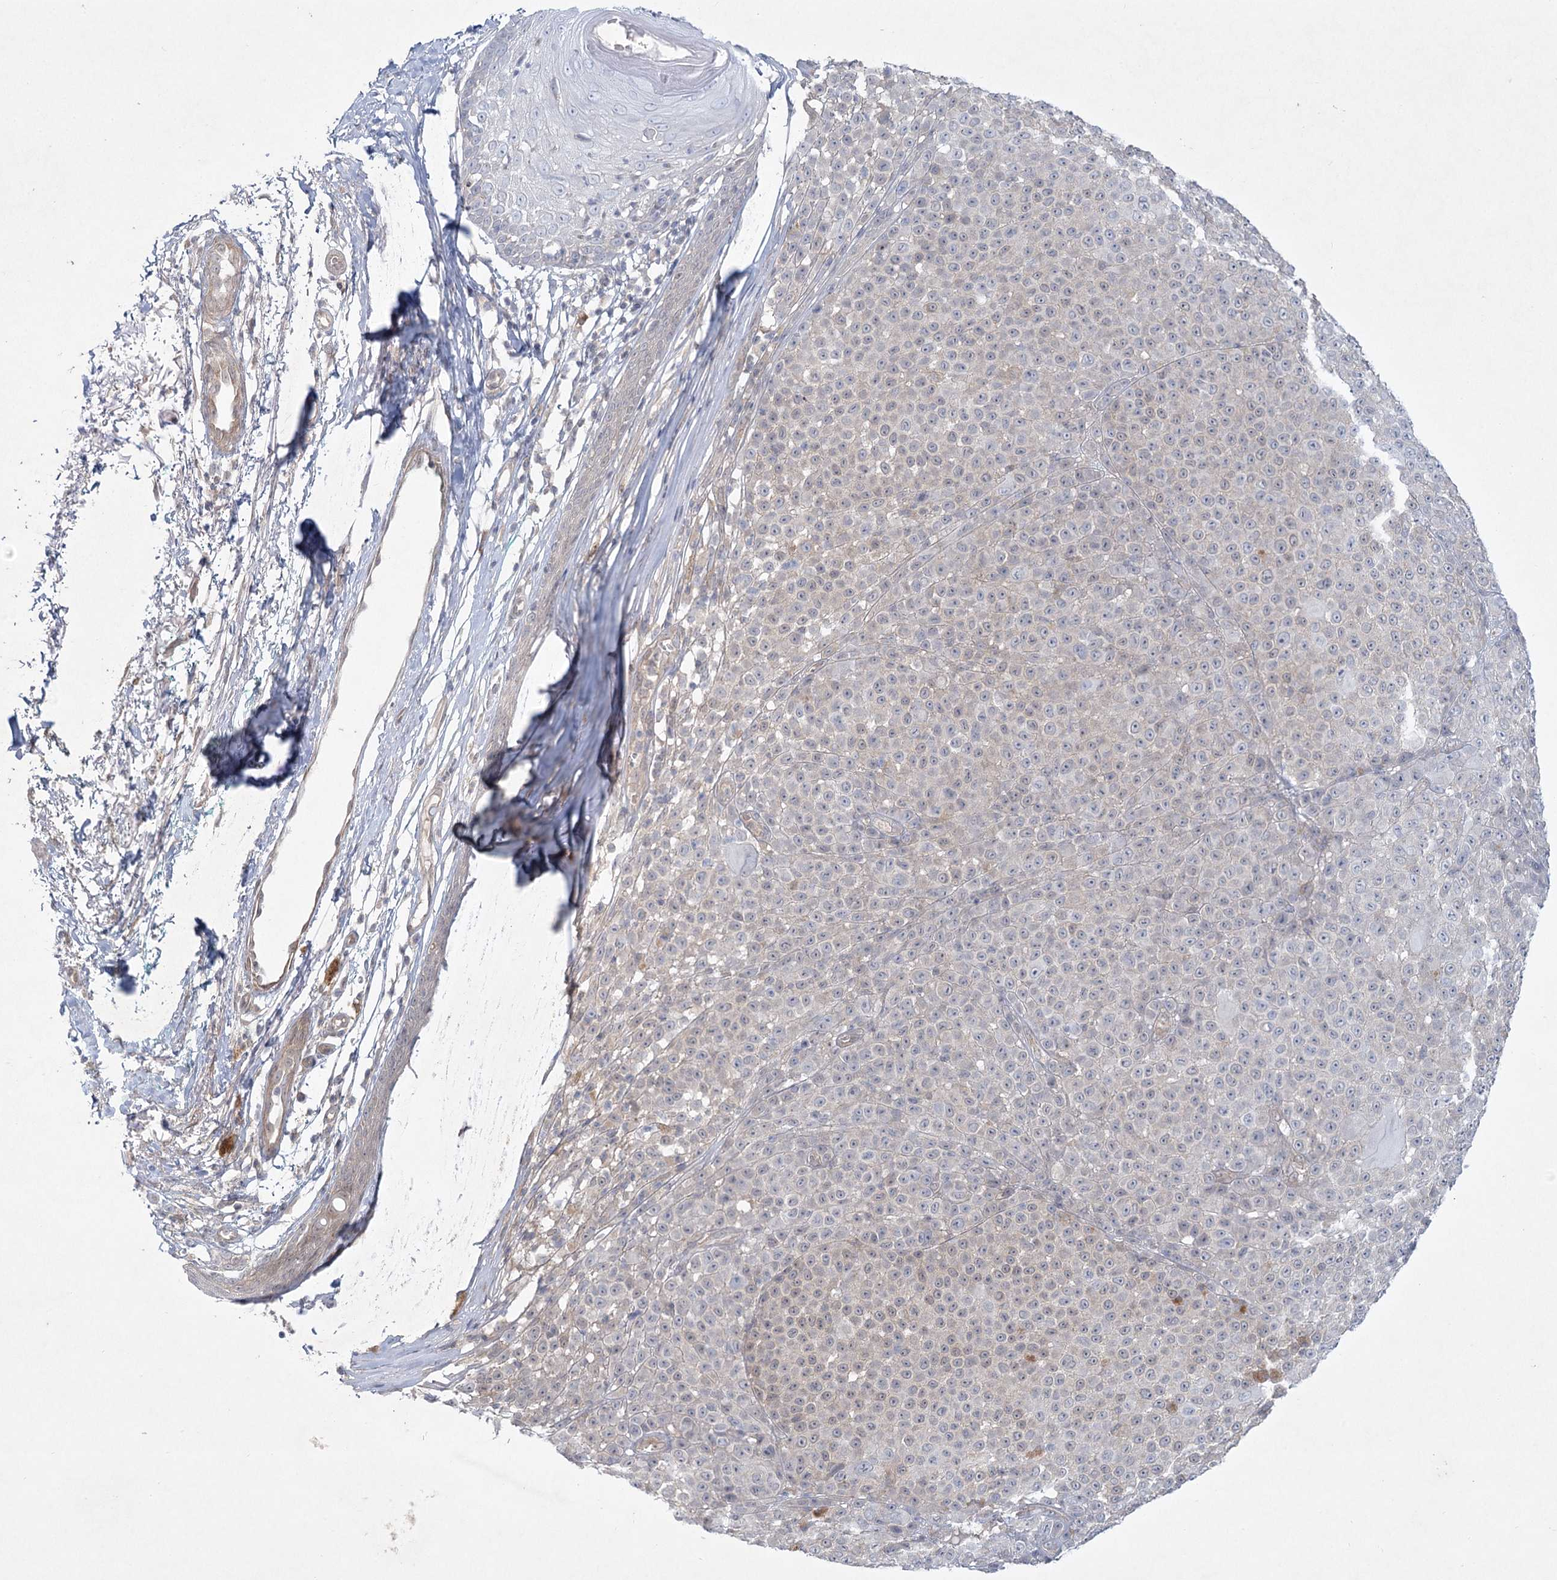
{"staining": {"intensity": "negative", "quantity": "none", "location": "none"}, "tissue": "melanoma", "cell_type": "Tumor cells", "image_type": "cancer", "snomed": [{"axis": "morphology", "description": "Malignant melanoma, NOS"}, {"axis": "topography", "description": "Skin"}], "caption": "Immunohistochemistry of human melanoma reveals no staining in tumor cells.", "gene": "AAMDC", "patient": {"sex": "female", "age": 94}}